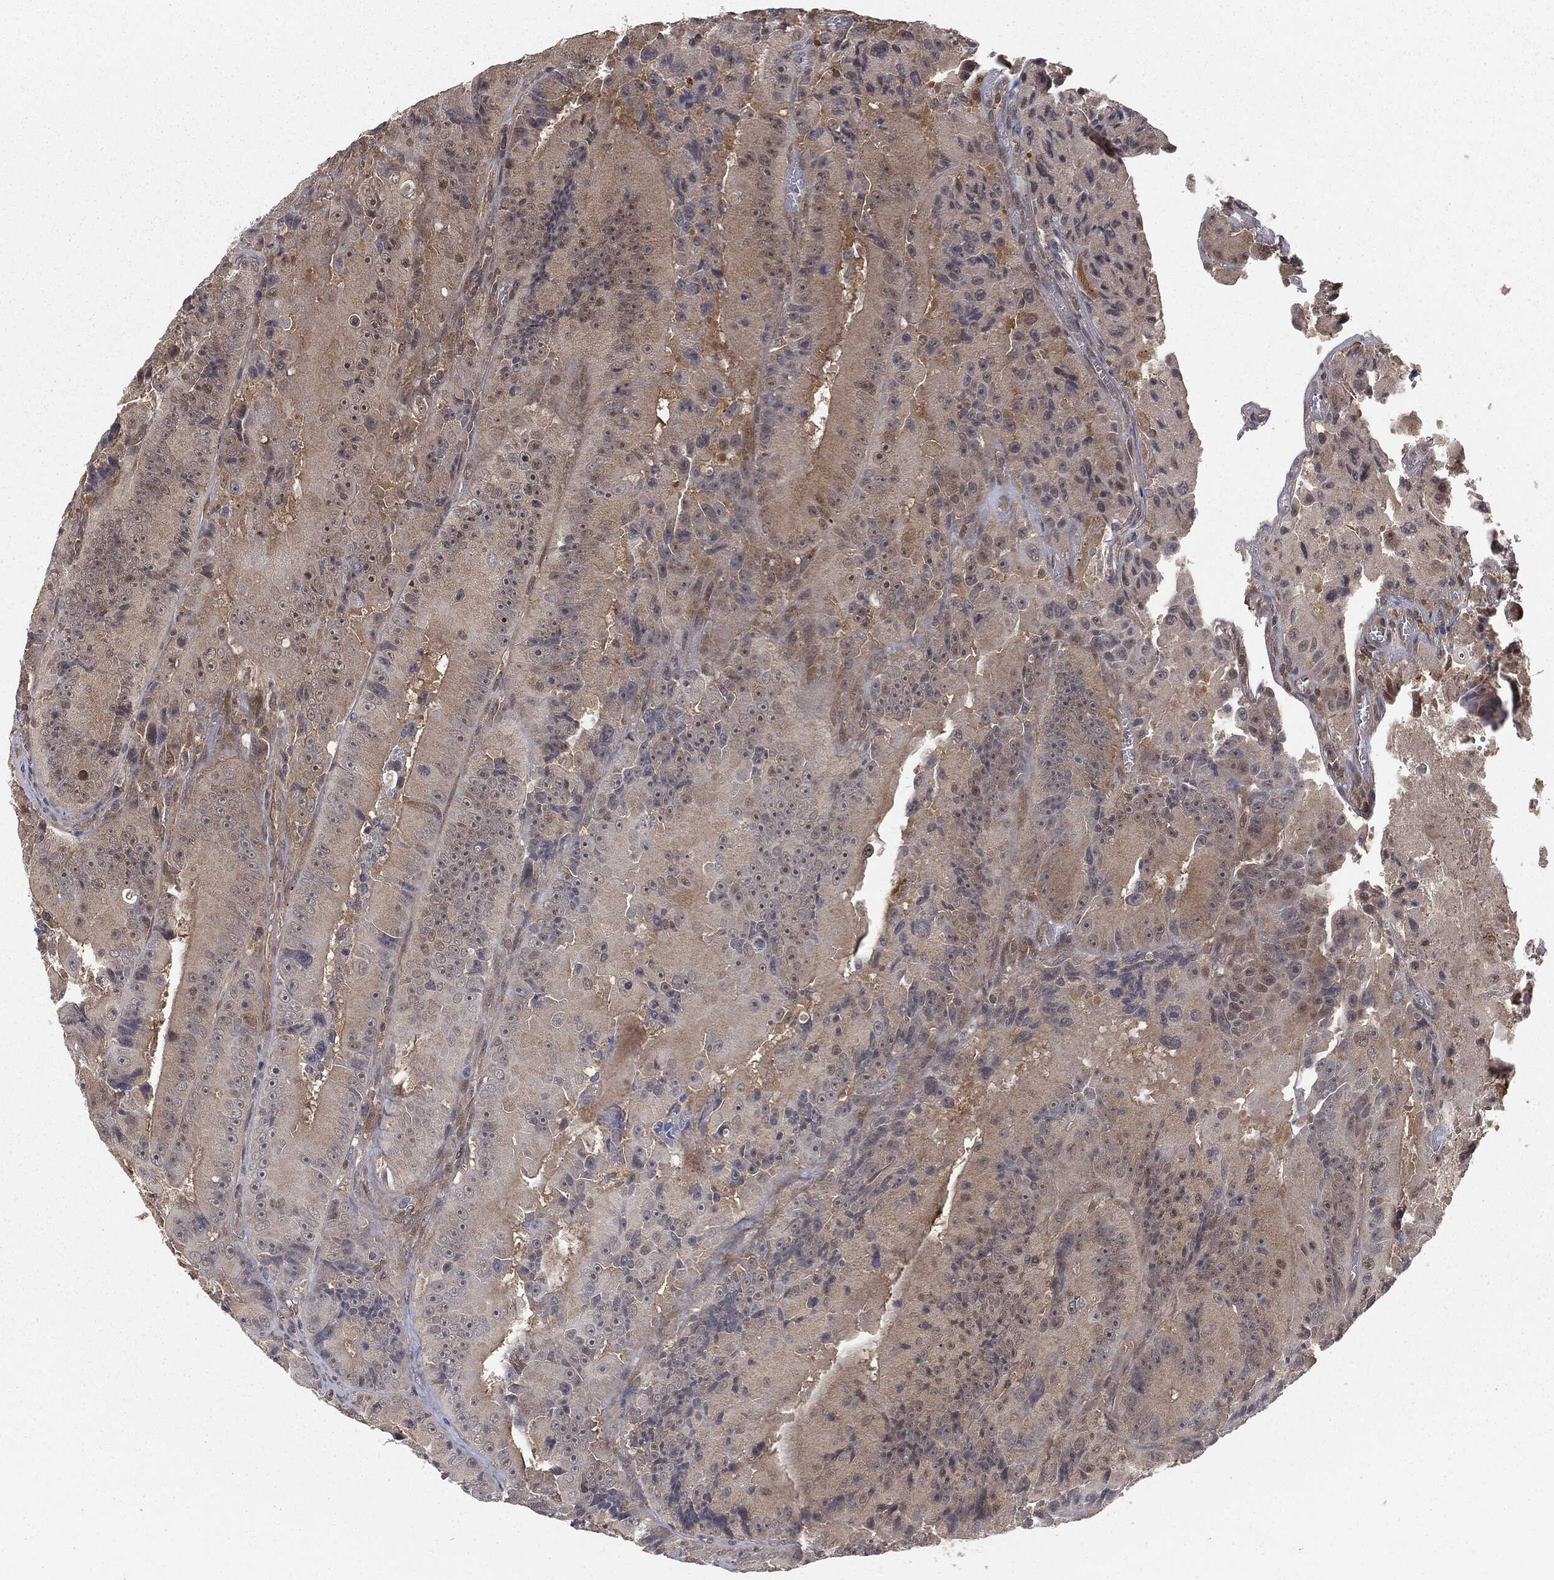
{"staining": {"intensity": "weak", "quantity": "<25%", "location": "cytoplasmic/membranous"}, "tissue": "colorectal cancer", "cell_type": "Tumor cells", "image_type": "cancer", "snomed": [{"axis": "morphology", "description": "Adenocarcinoma, NOS"}, {"axis": "topography", "description": "Colon"}], "caption": "A micrograph of human adenocarcinoma (colorectal) is negative for staining in tumor cells. Brightfield microscopy of immunohistochemistry (IHC) stained with DAB (3,3'-diaminobenzidine) (brown) and hematoxylin (blue), captured at high magnification.", "gene": "FBXO7", "patient": {"sex": "female", "age": 86}}